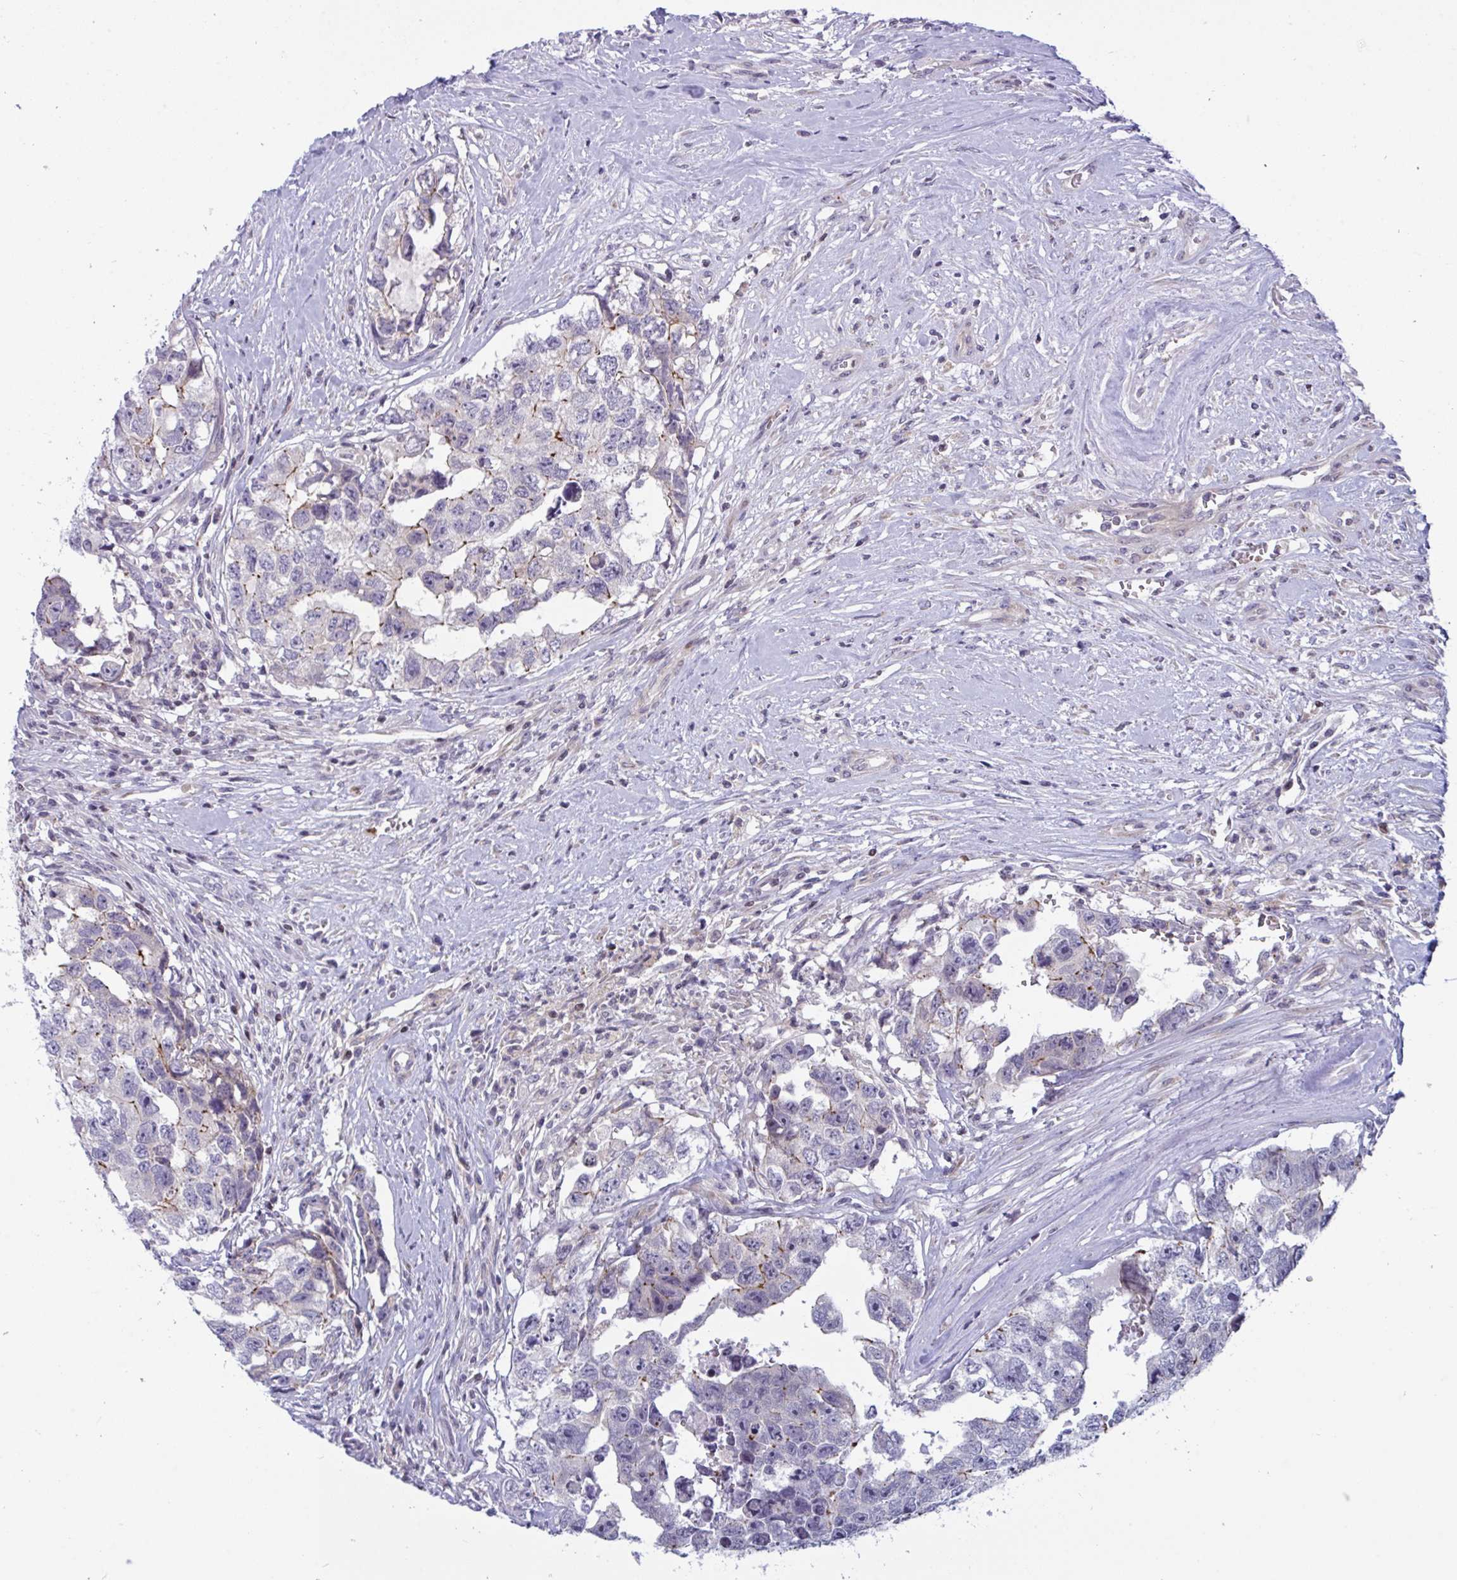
{"staining": {"intensity": "negative", "quantity": "none", "location": "none"}, "tissue": "testis cancer", "cell_type": "Tumor cells", "image_type": "cancer", "snomed": [{"axis": "morphology", "description": "Carcinoma, Embryonal, NOS"}, {"axis": "topography", "description": "Testis"}], "caption": "Tumor cells show no significant protein positivity in embryonal carcinoma (testis).", "gene": "SNX11", "patient": {"sex": "male", "age": 22}}